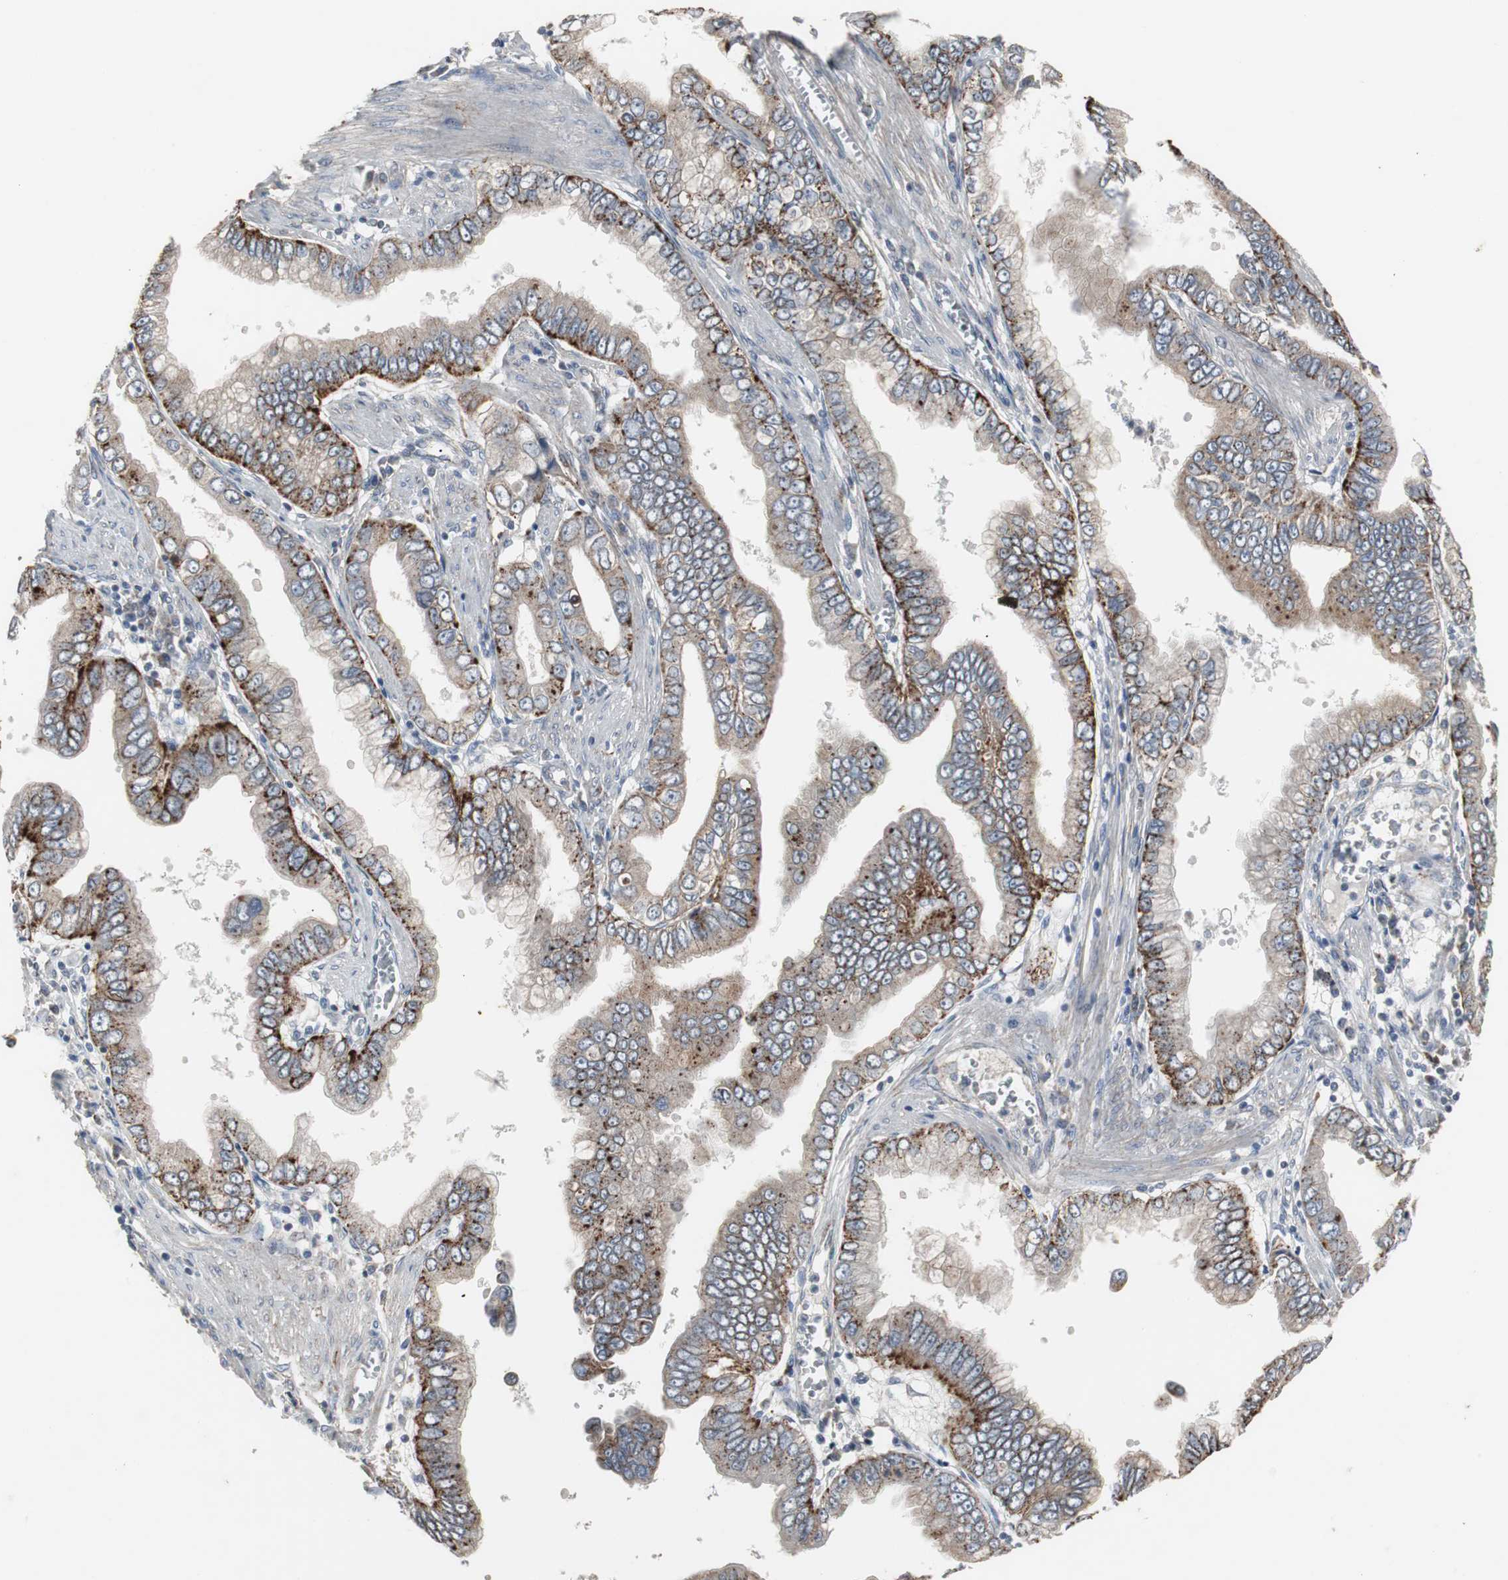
{"staining": {"intensity": "strong", "quantity": ">75%", "location": "cytoplasmic/membranous"}, "tissue": "pancreatic cancer", "cell_type": "Tumor cells", "image_type": "cancer", "snomed": [{"axis": "morphology", "description": "Normal tissue, NOS"}, {"axis": "topography", "description": "Lymph node"}], "caption": "Pancreatic cancer stained with immunohistochemistry shows strong cytoplasmic/membranous positivity in approximately >75% of tumor cells. The protein is shown in brown color, while the nuclei are stained blue.", "gene": "GBA1", "patient": {"sex": "male", "age": 50}}